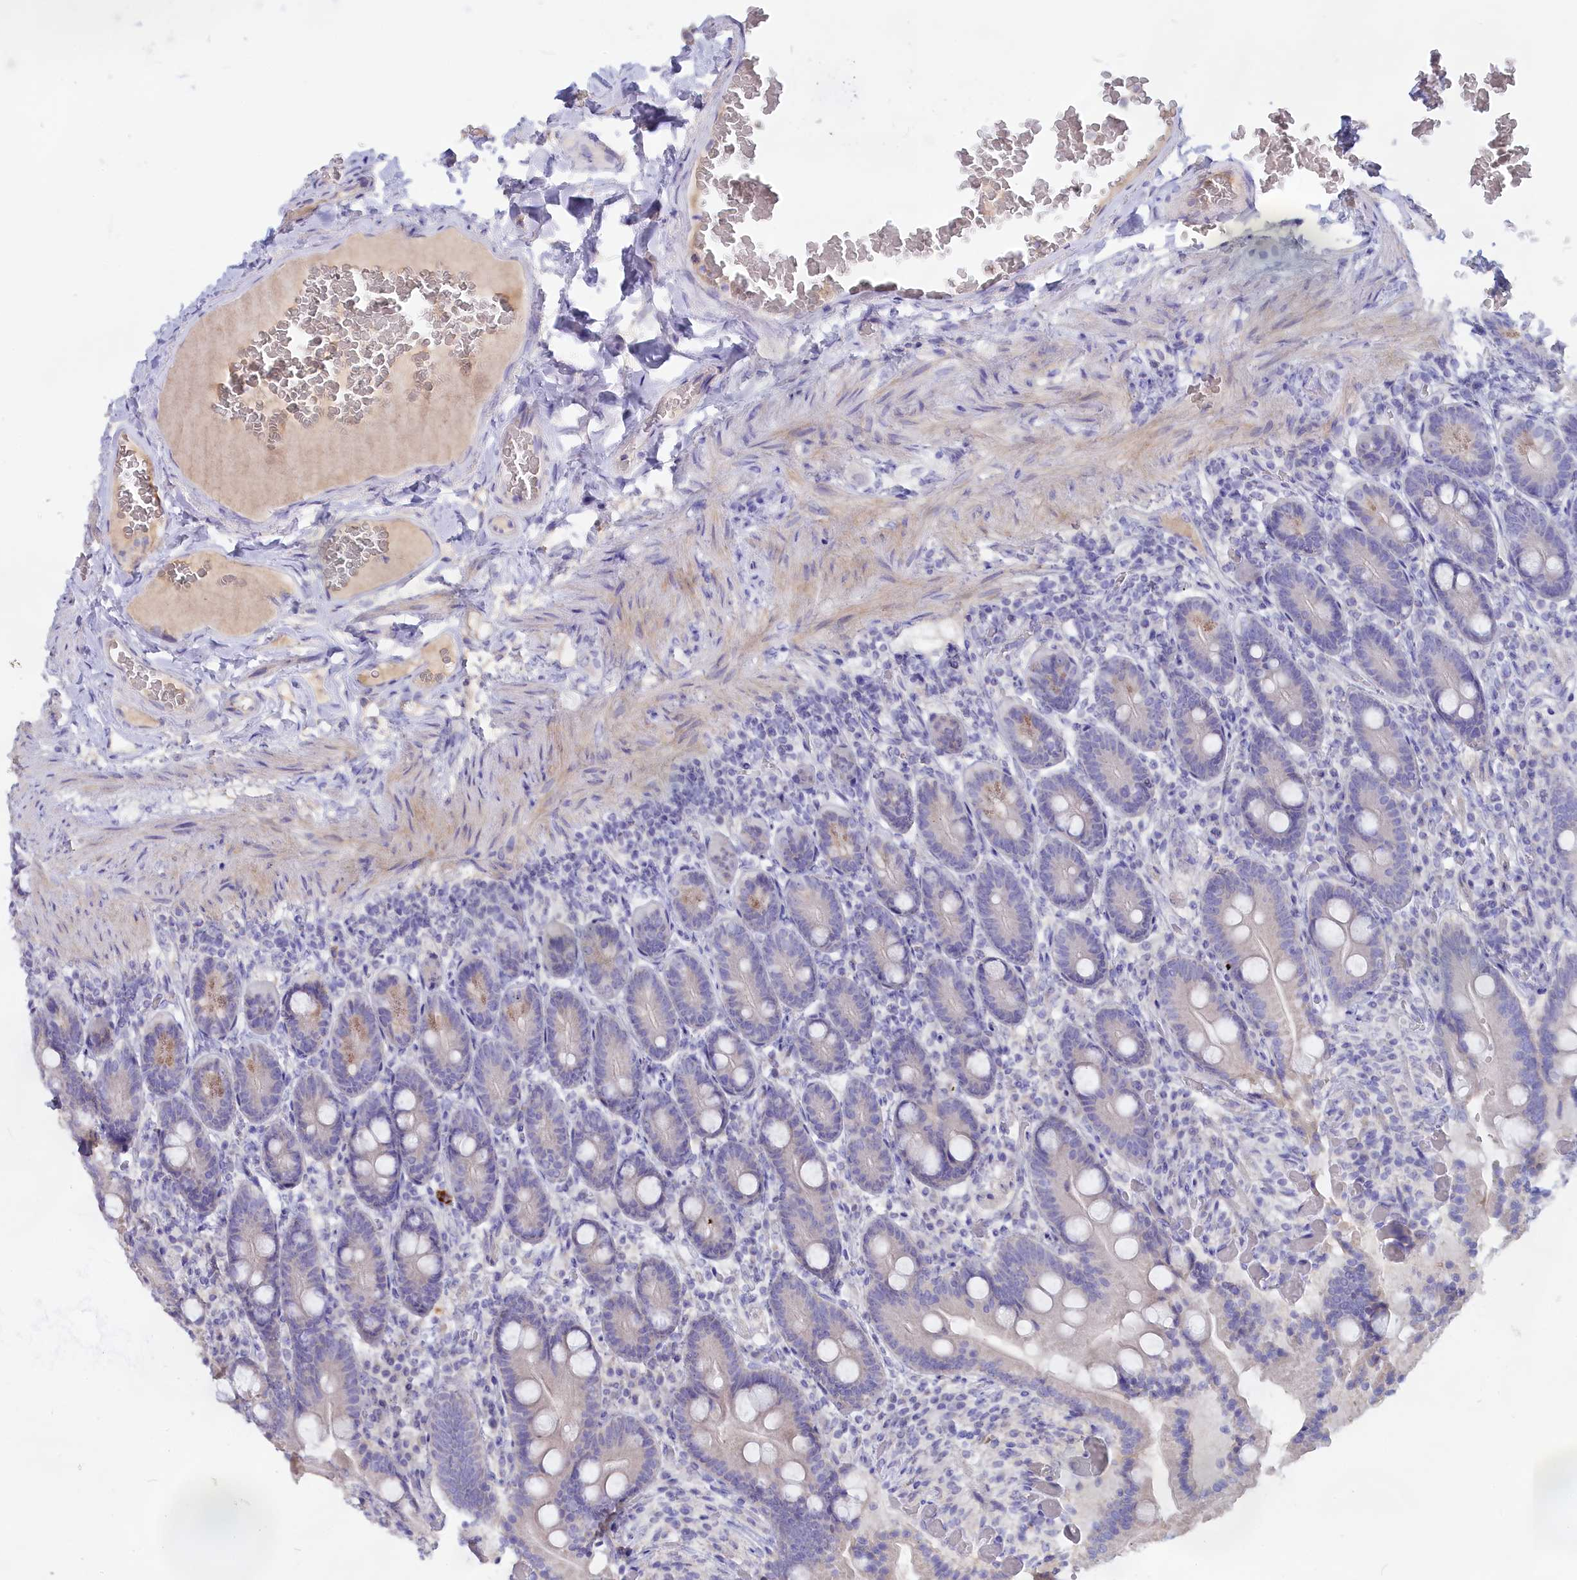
{"staining": {"intensity": "weak", "quantity": "<25%", "location": "cytoplasmic/membranous"}, "tissue": "duodenum", "cell_type": "Glandular cells", "image_type": "normal", "snomed": [{"axis": "morphology", "description": "Normal tissue, NOS"}, {"axis": "topography", "description": "Duodenum"}], "caption": "Histopathology image shows no protein expression in glandular cells of normal duodenum.", "gene": "ADGRA1", "patient": {"sex": "female", "age": 62}}